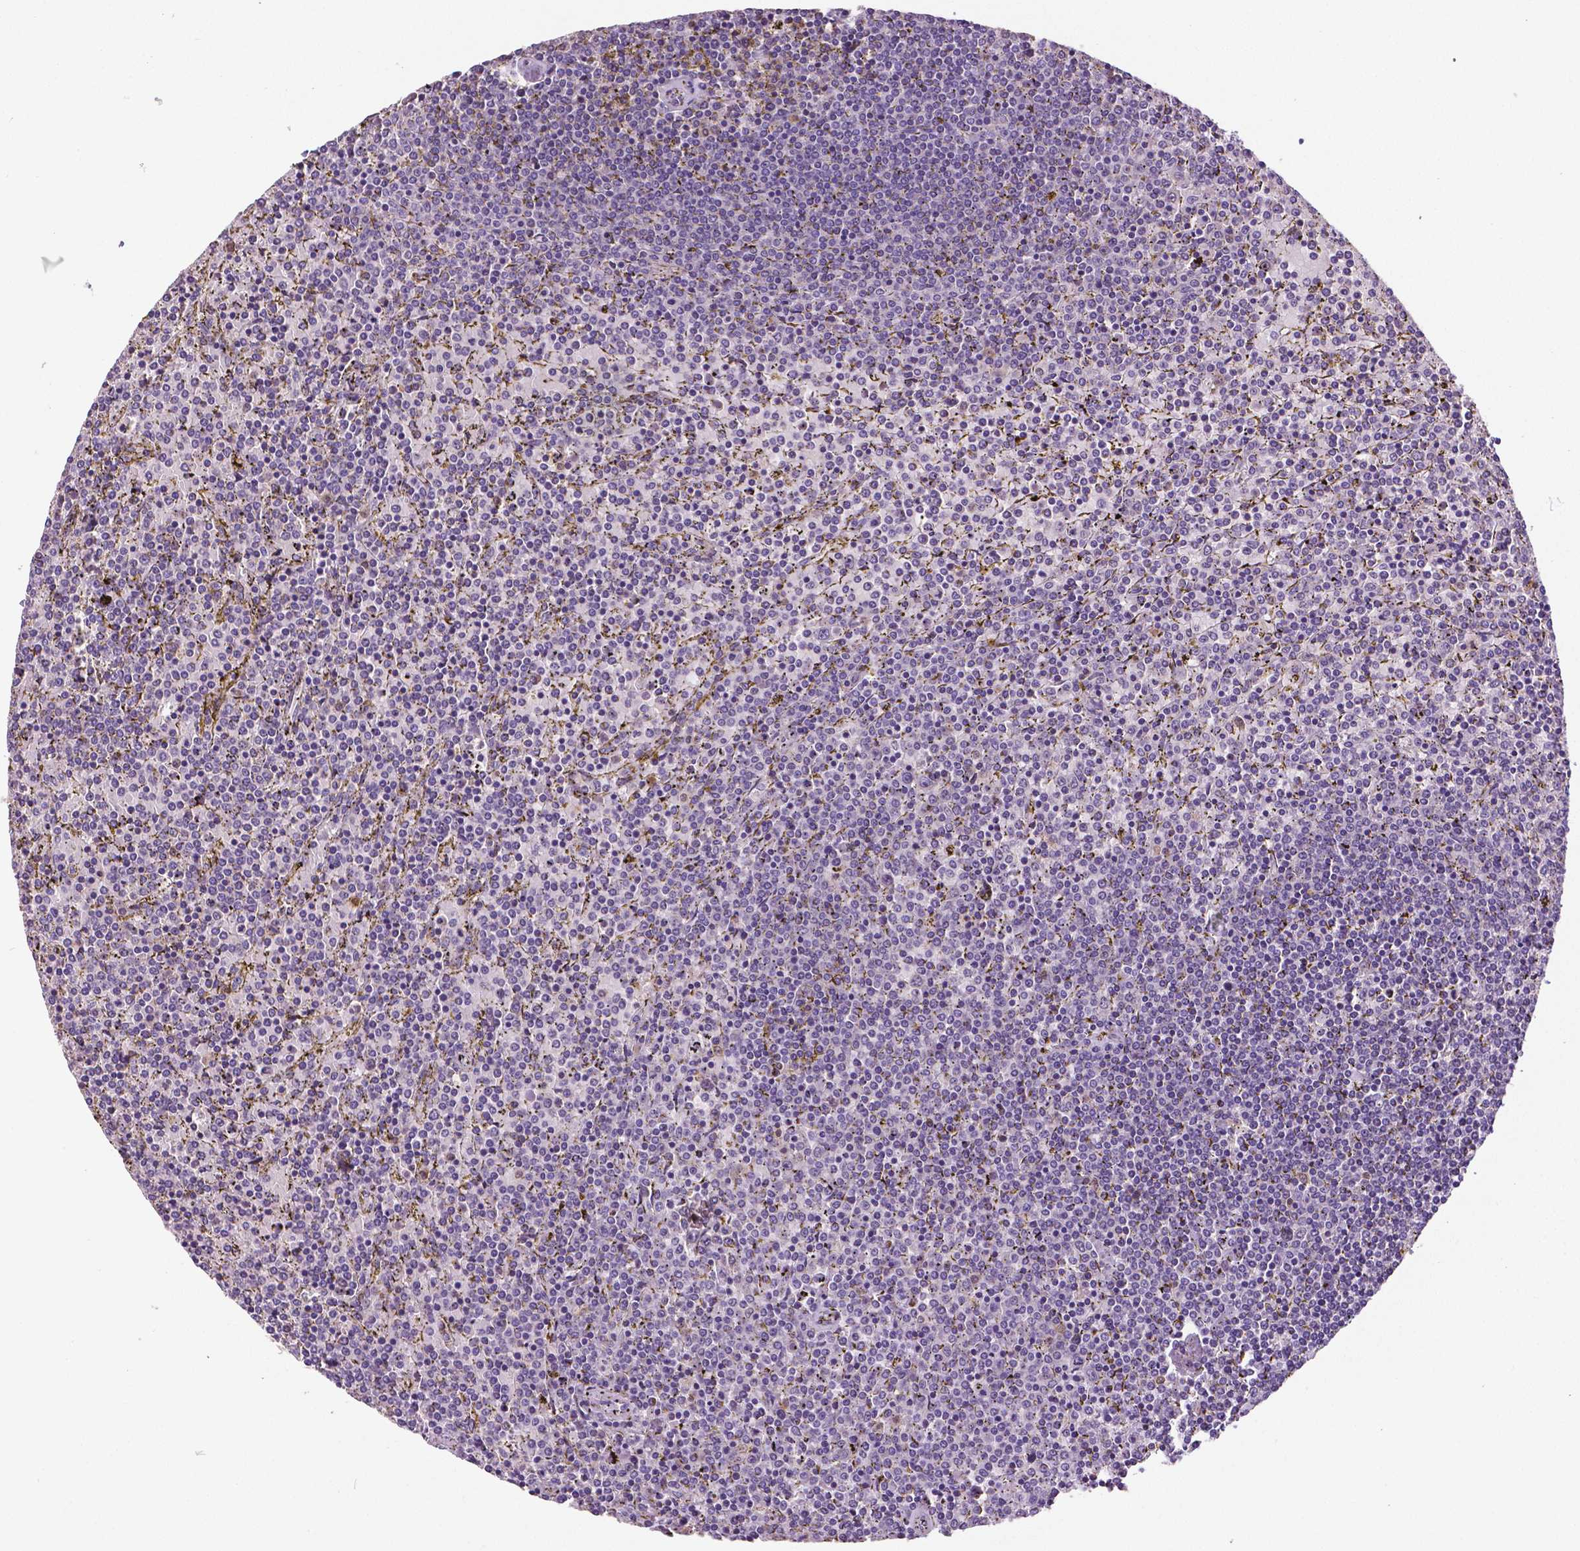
{"staining": {"intensity": "negative", "quantity": "none", "location": "none"}, "tissue": "lymphoma", "cell_type": "Tumor cells", "image_type": "cancer", "snomed": [{"axis": "morphology", "description": "Malignant lymphoma, non-Hodgkin's type, Low grade"}, {"axis": "topography", "description": "Spleen"}], "caption": "Tumor cells show no significant positivity in lymphoma.", "gene": "PHGDH", "patient": {"sex": "female", "age": 77}}